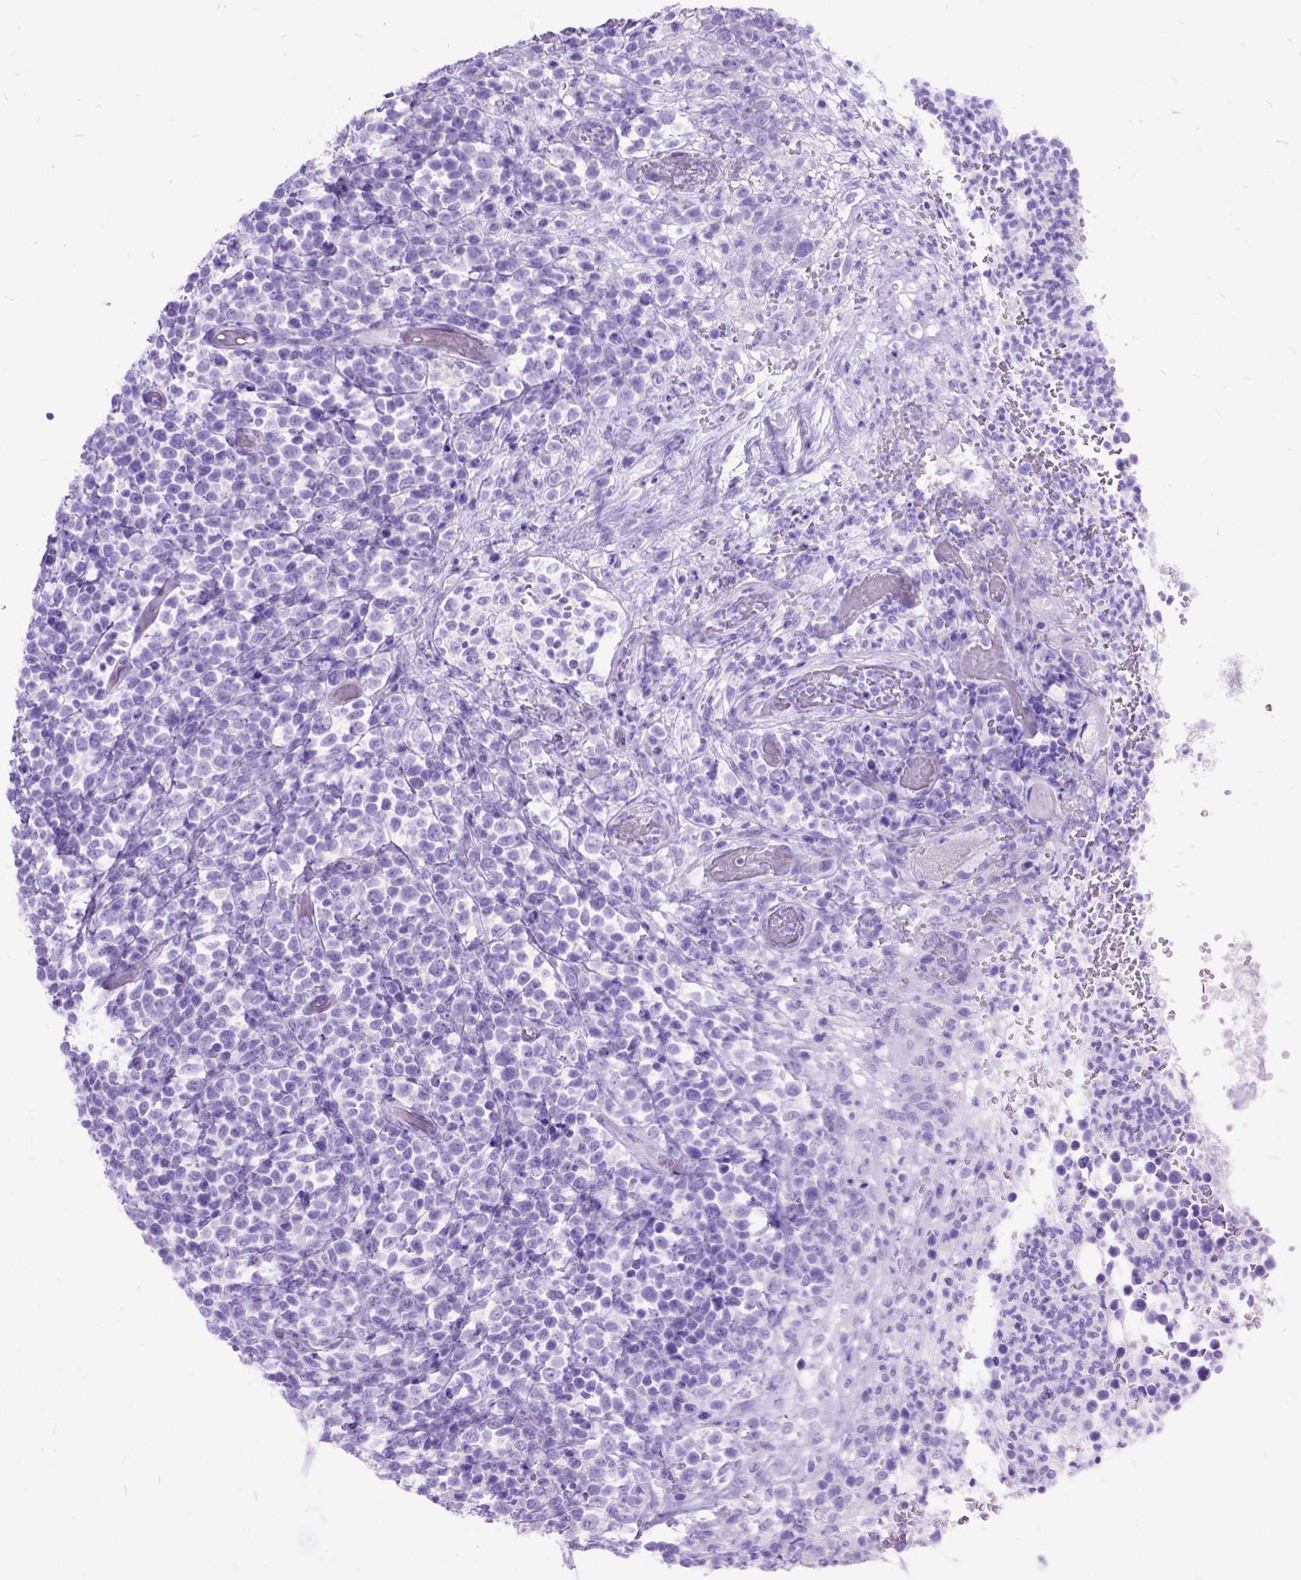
{"staining": {"intensity": "negative", "quantity": "none", "location": "none"}, "tissue": "lymphoma", "cell_type": "Tumor cells", "image_type": "cancer", "snomed": [{"axis": "morphology", "description": "Malignant lymphoma, non-Hodgkin's type, High grade"}, {"axis": "topography", "description": "Soft tissue"}], "caption": "A high-resolution image shows immunohistochemistry (IHC) staining of malignant lymphoma, non-Hodgkin's type (high-grade), which shows no significant staining in tumor cells.", "gene": "DNAH2", "patient": {"sex": "female", "age": 56}}